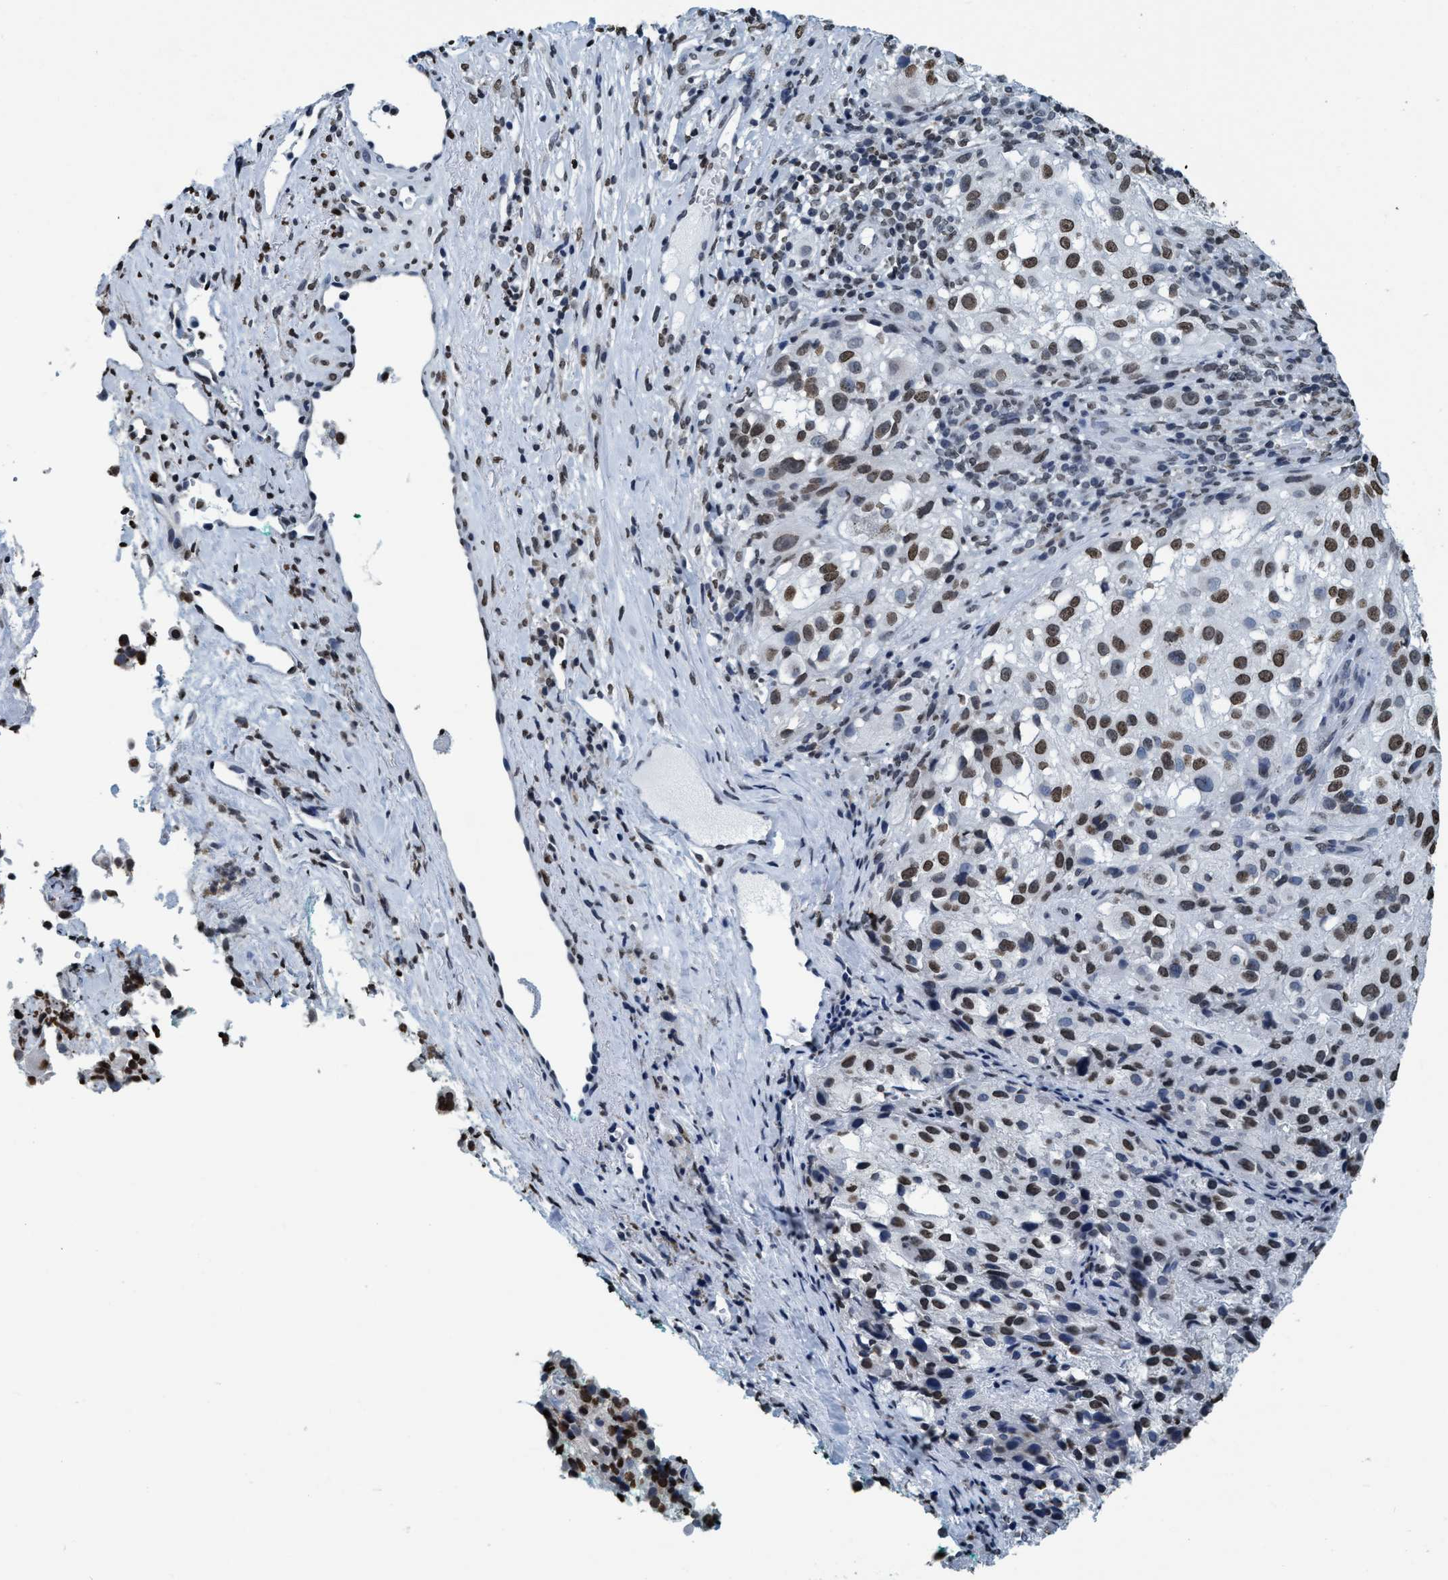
{"staining": {"intensity": "moderate", "quantity": ">75%", "location": "nuclear"}, "tissue": "melanoma", "cell_type": "Tumor cells", "image_type": "cancer", "snomed": [{"axis": "morphology", "description": "Necrosis, NOS"}, {"axis": "morphology", "description": "Malignant melanoma, NOS"}, {"axis": "topography", "description": "Skin"}], "caption": "Tumor cells demonstrate medium levels of moderate nuclear positivity in about >75% of cells in human malignant melanoma.", "gene": "CCNE2", "patient": {"sex": "female", "age": 87}}